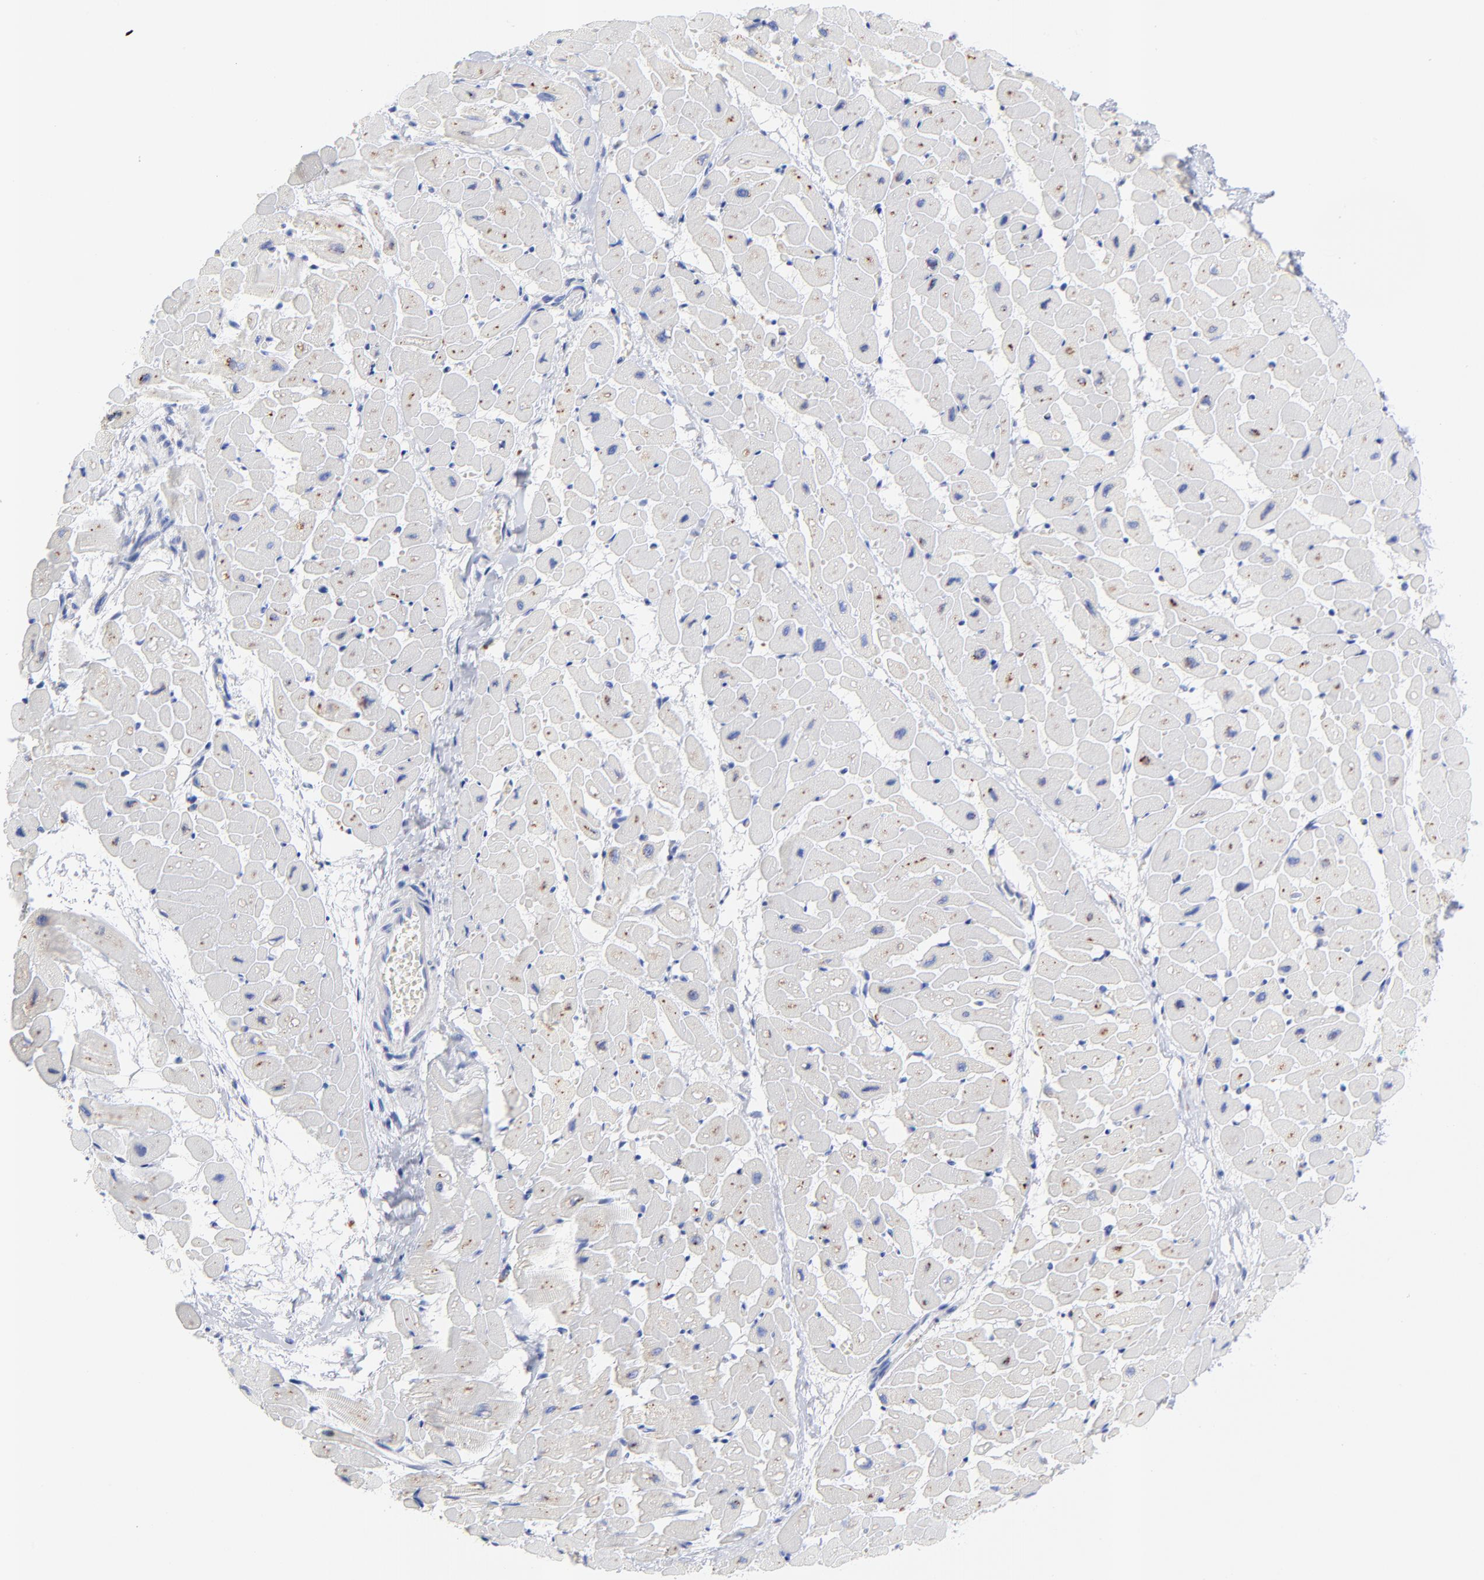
{"staining": {"intensity": "strong", "quantity": "25%-75%", "location": "cytoplasmic/membranous"}, "tissue": "heart muscle", "cell_type": "Cardiomyocytes", "image_type": "normal", "snomed": [{"axis": "morphology", "description": "Normal tissue, NOS"}, {"axis": "topography", "description": "Heart"}], "caption": "Protein expression analysis of benign heart muscle demonstrates strong cytoplasmic/membranous staining in approximately 25%-75% of cardiomyocytes.", "gene": "CPVL", "patient": {"sex": "male", "age": 45}}